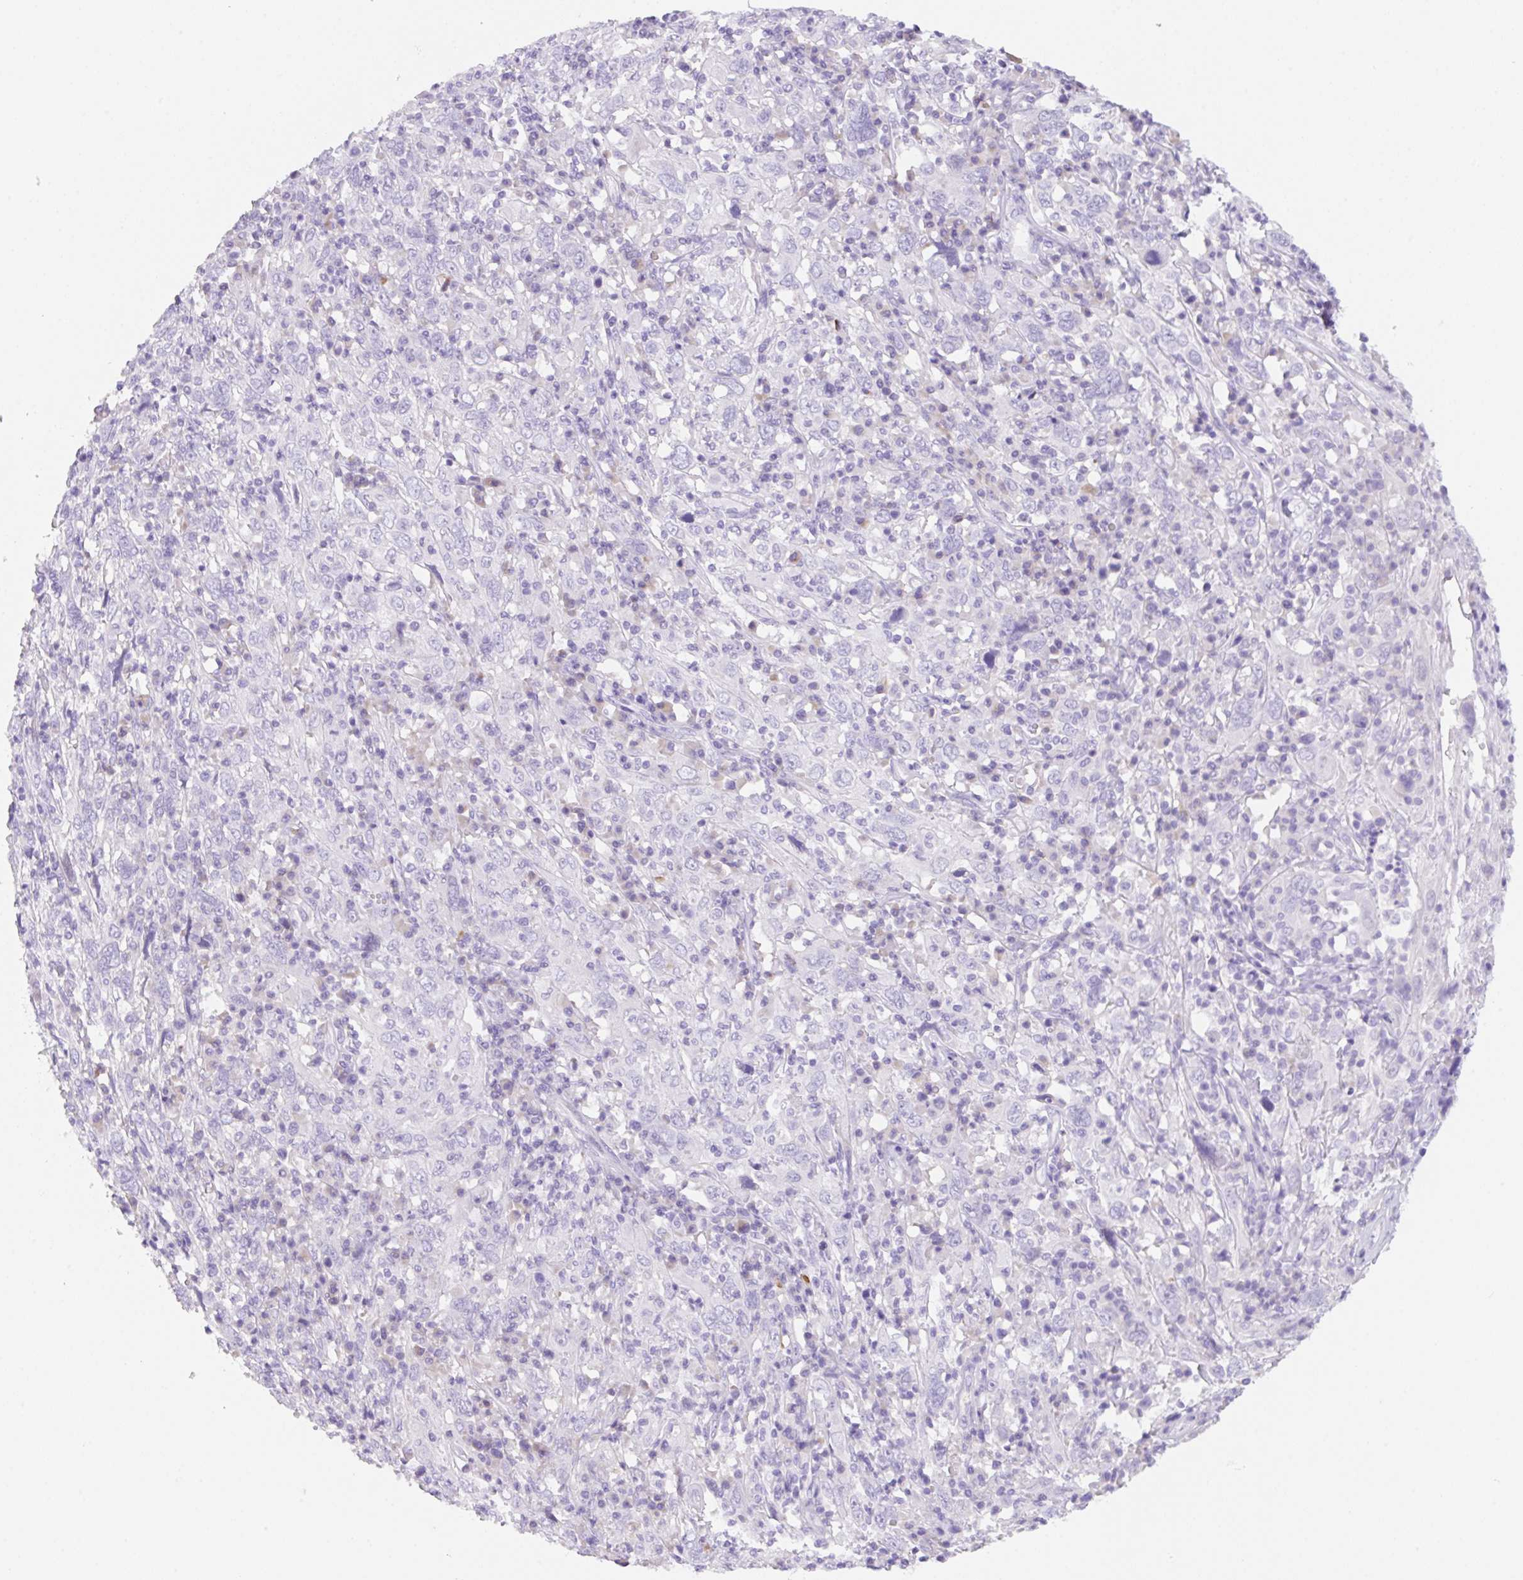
{"staining": {"intensity": "negative", "quantity": "none", "location": "none"}, "tissue": "cervical cancer", "cell_type": "Tumor cells", "image_type": "cancer", "snomed": [{"axis": "morphology", "description": "Squamous cell carcinoma, NOS"}, {"axis": "topography", "description": "Cervix"}], "caption": "A high-resolution micrograph shows immunohistochemistry (IHC) staining of cervical squamous cell carcinoma, which demonstrates no significant positivity in tumor cells.", "gene": "KLK8", "patient": {"sex": "female", "age": 46}}